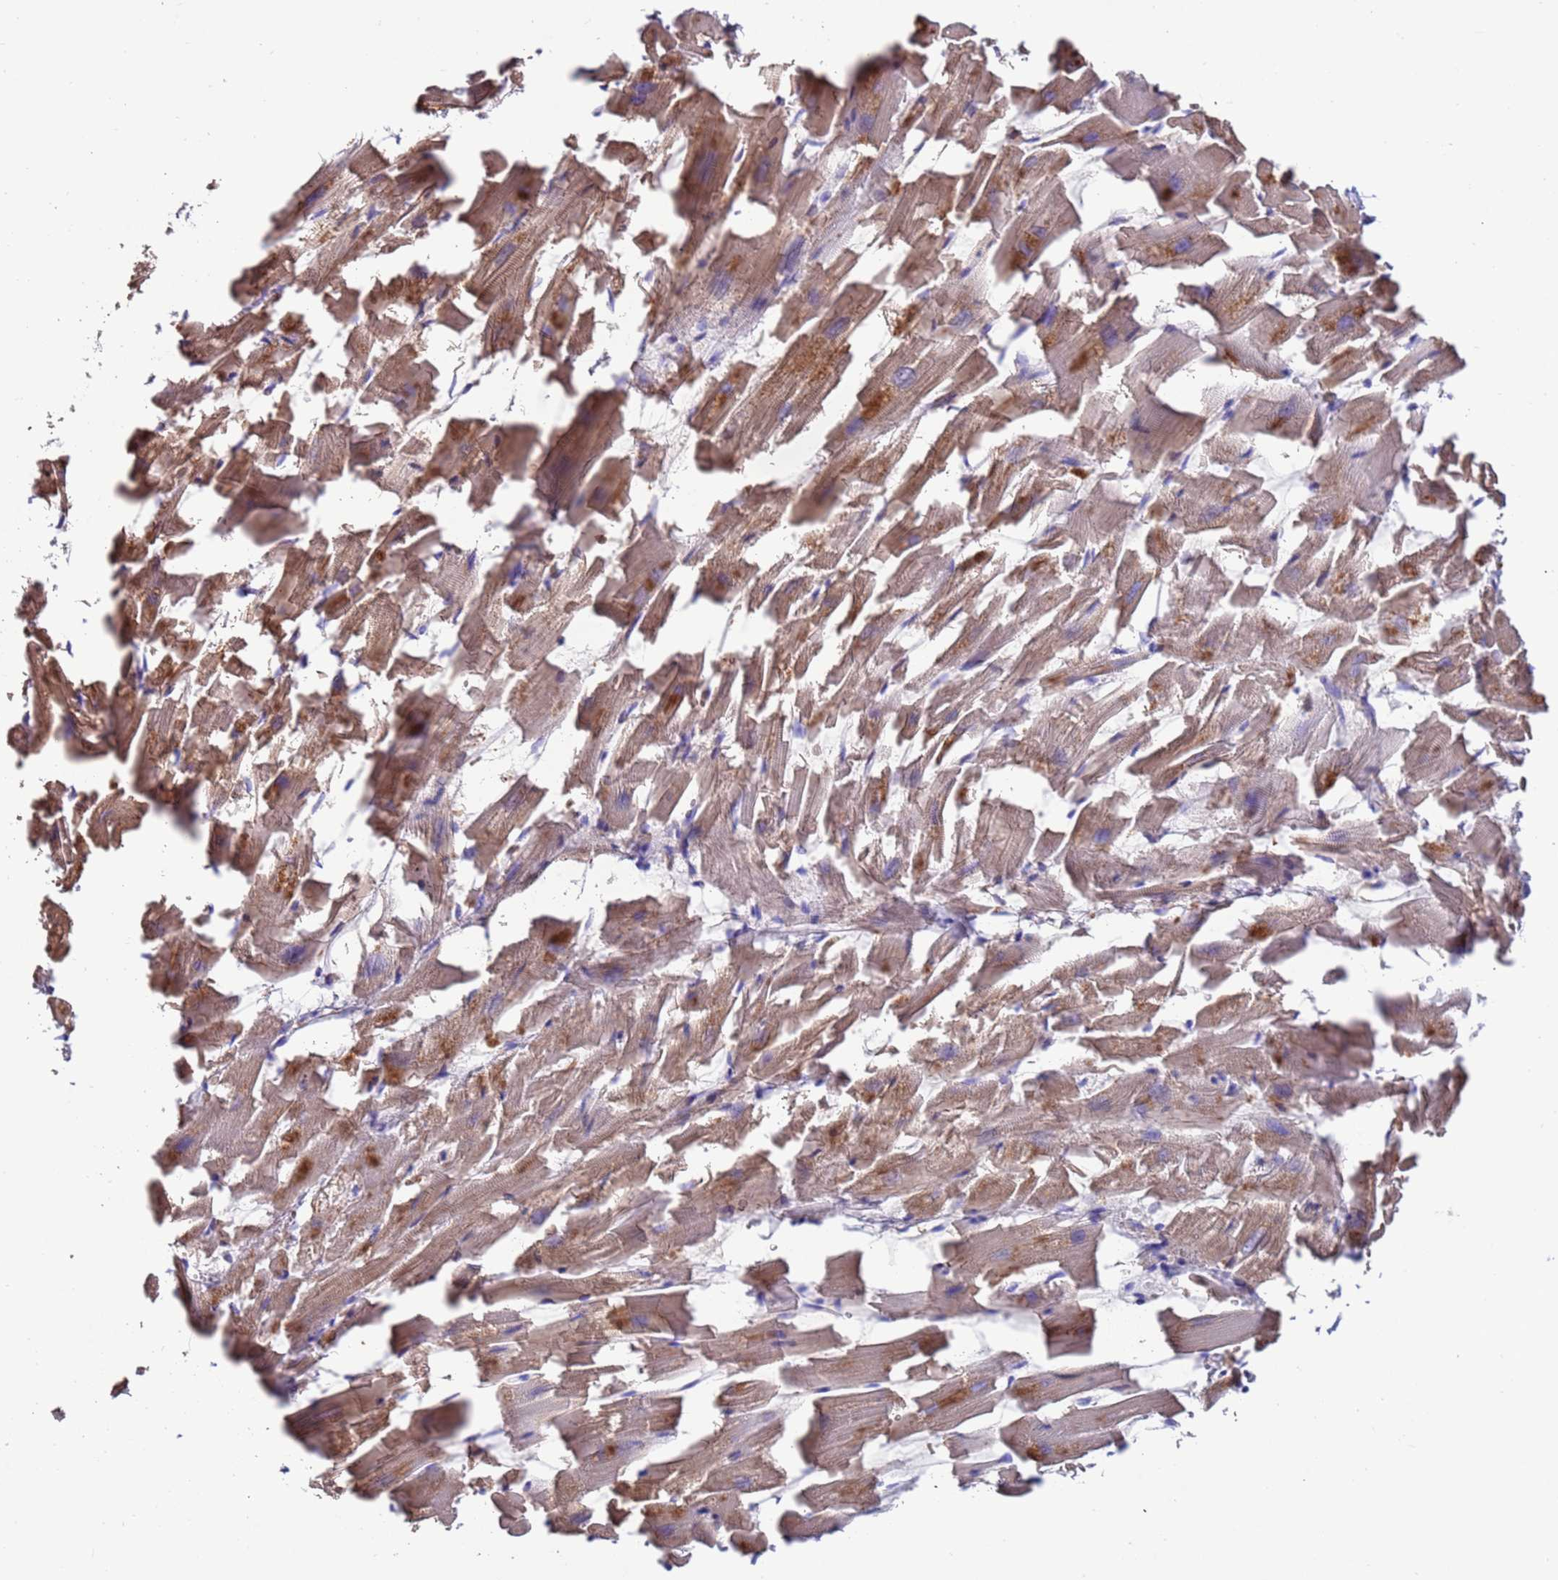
{"staining": {"intensity": "moderate", "quantity": ">75%", "location": "cytoplasmic/membranous"}, "tissue": "heart muscle", "cell_type": "Cardiomyocytes", "image_type": "normal", "snomed": [{"axis": "morphology", "description": "Normal tissue, NOS"}, {"axis": "topography", "description": "Heart"}], "caption": "Heart muscle stained for a protein exhibits moderate cytoplasmic/membranous positivity in cardiomyocytes. (Stains: DAB (3,3'-diaminobenzidine) in brown, nuclei in blue, Microscopy: brightfield microscopy at high magnification).", "gene": "SRL", "patient": {"sex": "female", "age": 64}}